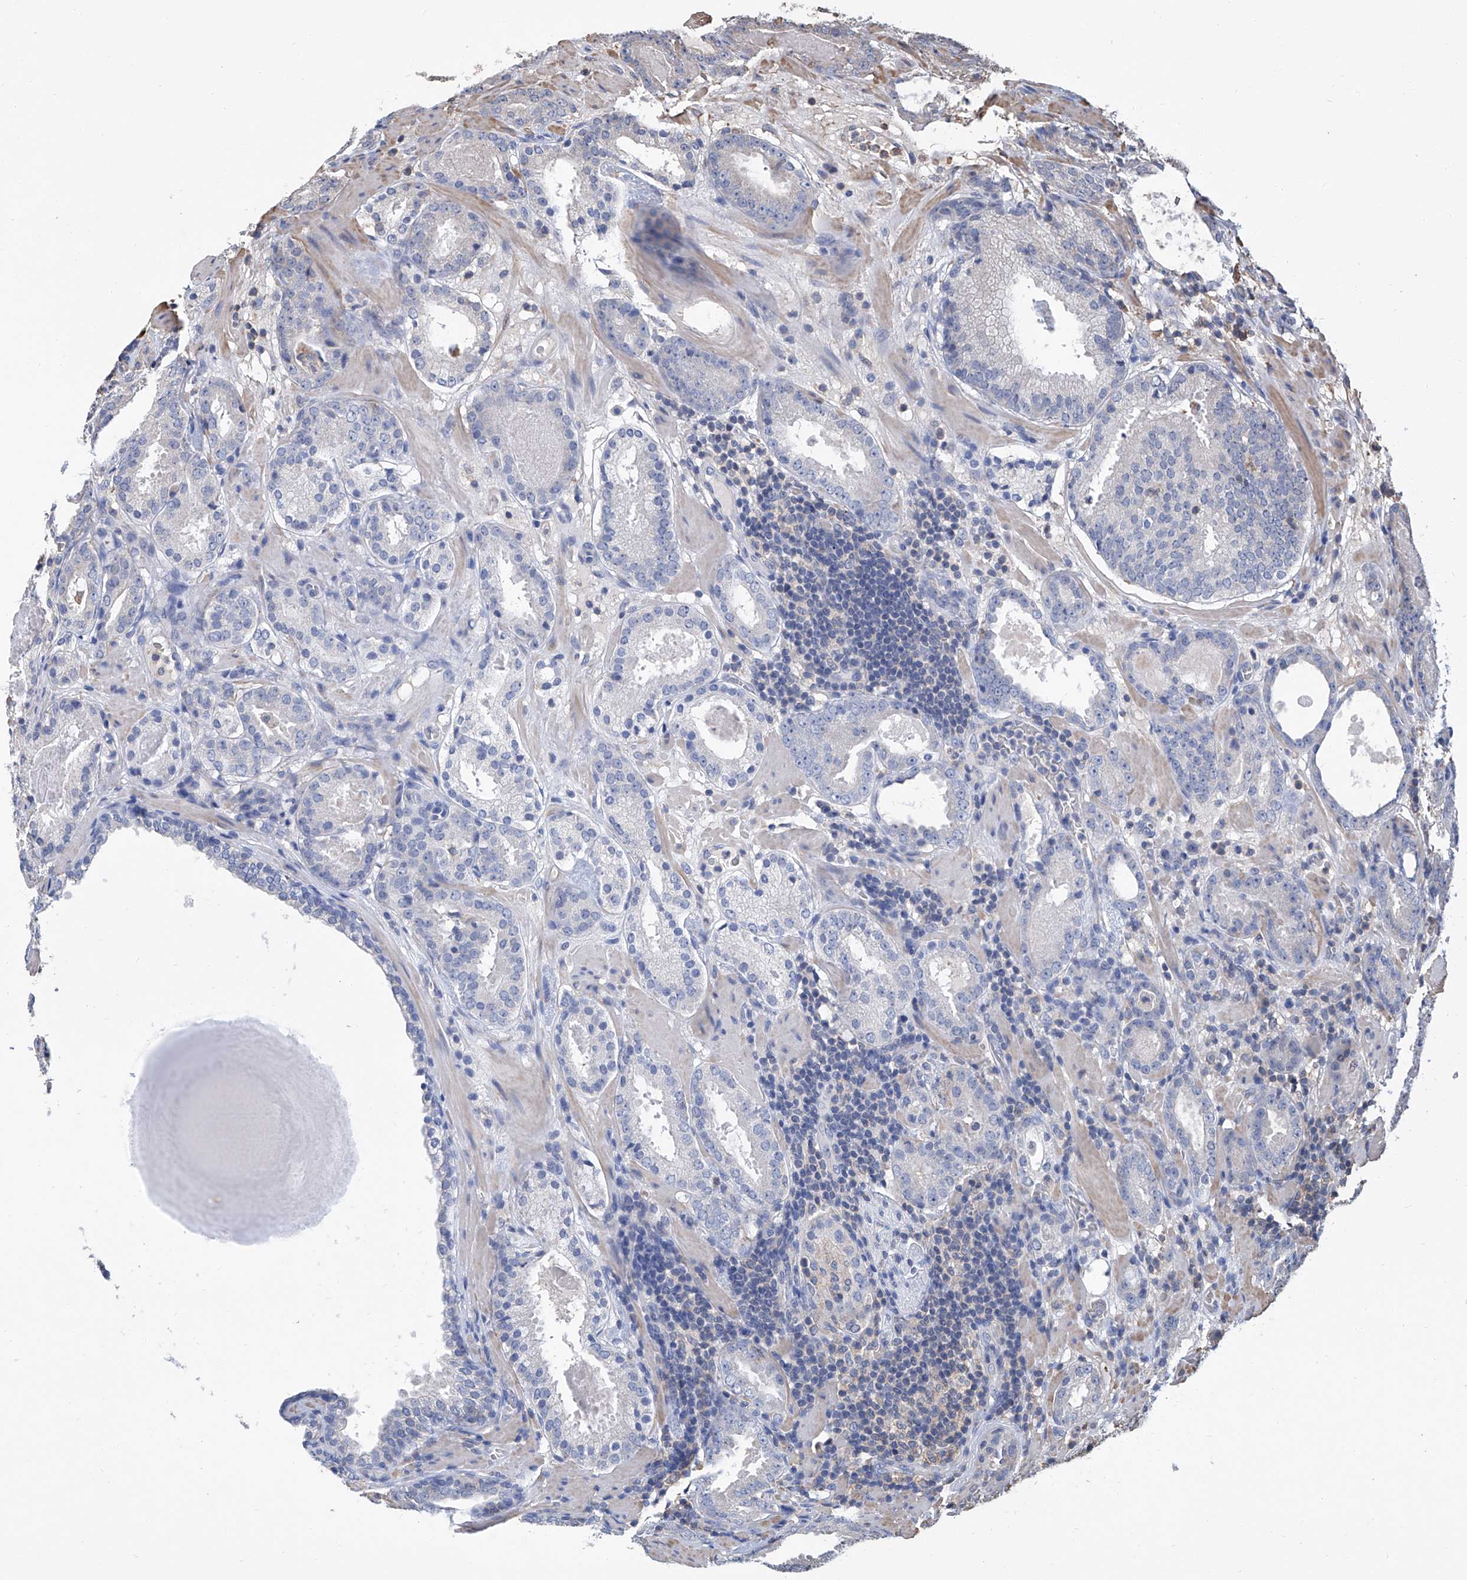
{"staining": {"intensity": "negative", "quantity": "none", "location": "none"}, "tissue": "prostate cancer", "cell_type": "Tumor cells", "image_type": "cancer", "snomed": [{"axis": "morphology", "description": "Adenocarcinoma, Low grade"}, {"axis": "topography", "description": "Prostate"}], "caption": "Tumor cells are negative for brown protein staining in adenocarcinoma (low-grade) (prostate).", "gene": "GPT", "patient": {"sex": "male", "age": 69}}